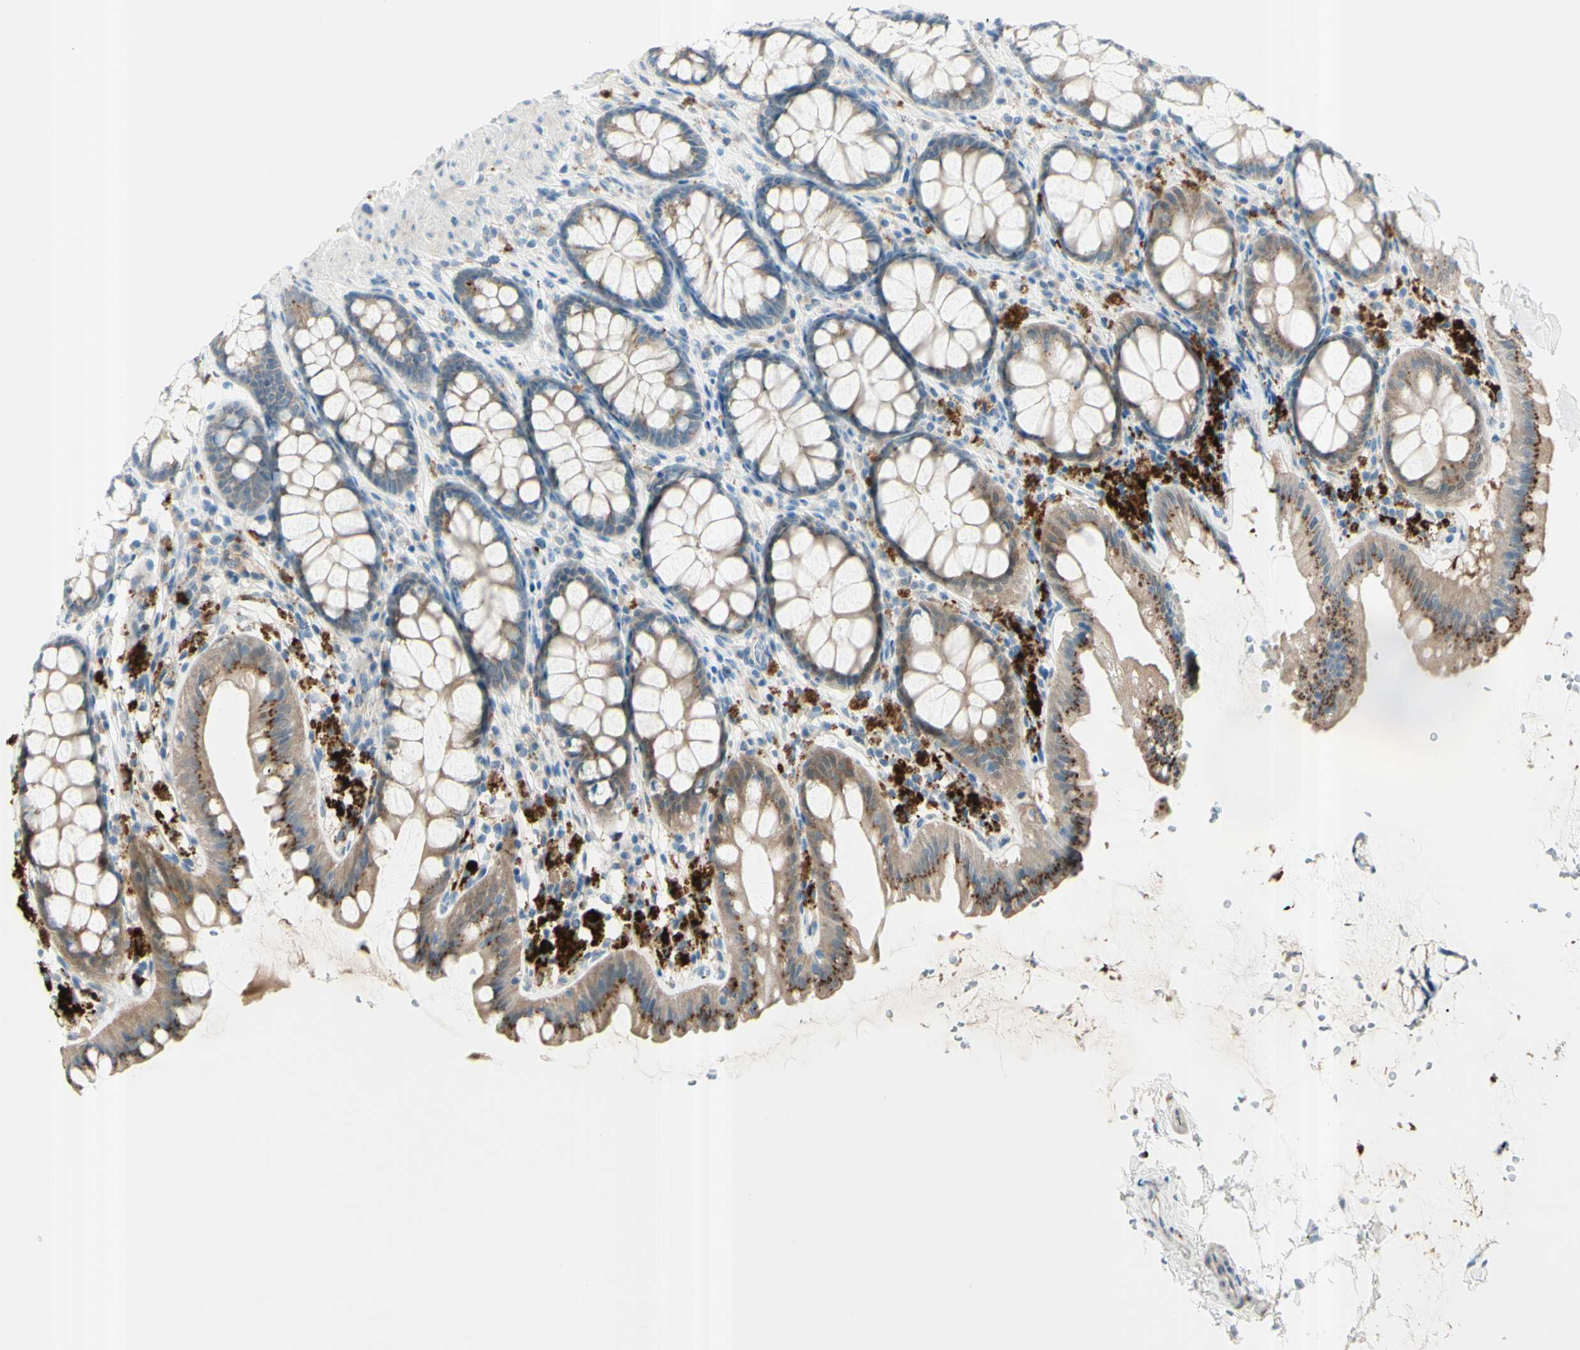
{"staining": {"intensity": "negative", "quantity": "none", "location": "none"}, "tissue": "colon", "cell_type": "Endothelial cells", "image_type": "normal", "snomed": [{"axis": "morphology", "description": "Normal tissue, NOS"}, {"axis": "topography", "description": "Colon"}], "caption": "The histopathology image displays no significant expression in endothelial cells of colon. The staining was performed using DAB (3,3'-diaminobenzidine) to visualize the protein expression in brown, while the nuclei were stained in blue with hematoxylin (Magnification: 20x).", "gene": "B4GALT1", "patient": {"sex": "female", "age": 55}}